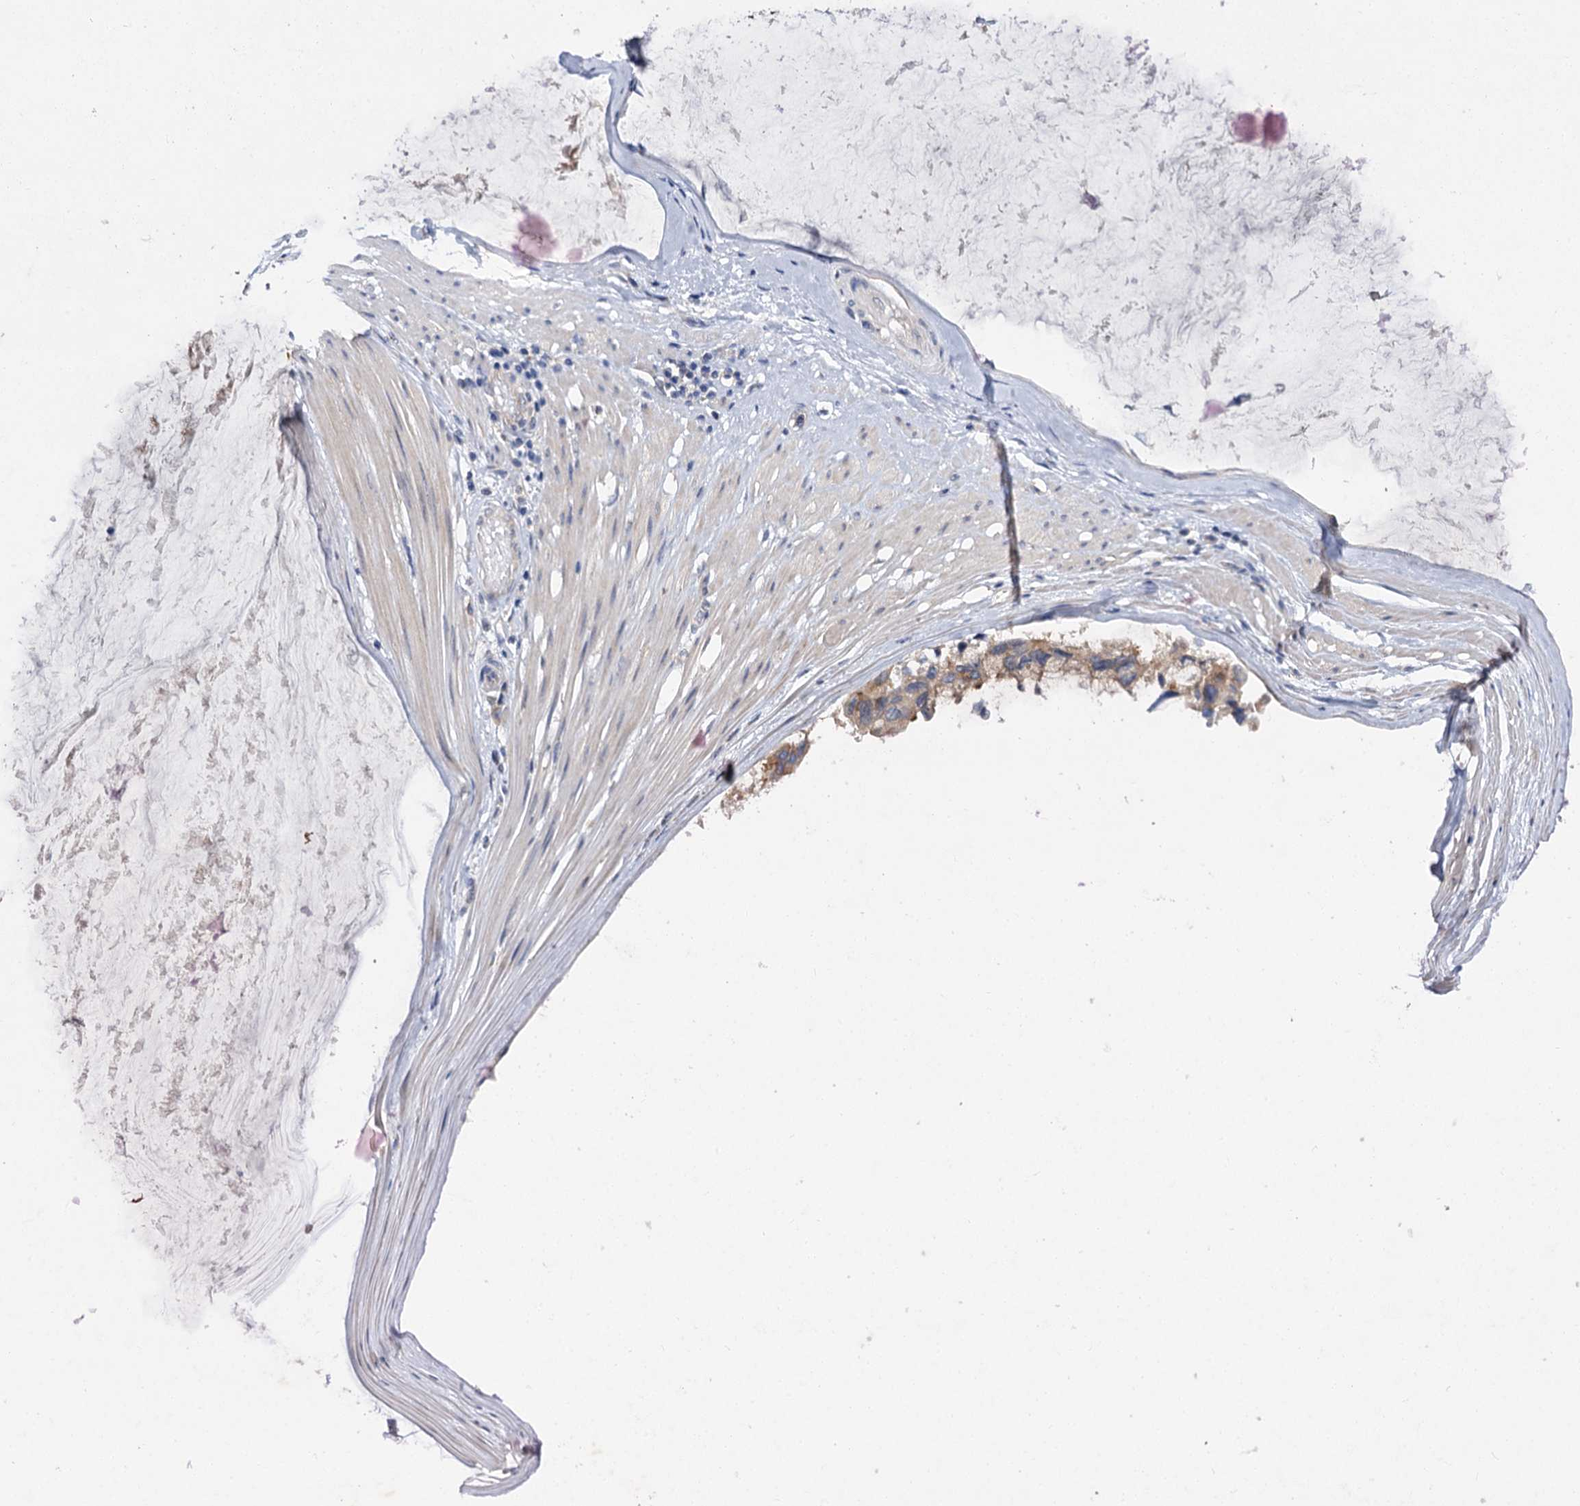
{"staining": {"intensity": "moderate", "quantity": ">75%", "location": "cytoplasmic/membranous"}, "tissue": "ovarian cancer", "cell_type": "Tumor cells", "image_type": "cancer", "snomed": [{"axis": "morphology", "description": "Cystadenocarcinoma, mucinous, NOS"}, {"axis": "topography", "description": "Ovary"}], "caption": "Ovarian cancer stained for a protein exhibits moderate cytoplasmic/membranous positivity in tumor cells.", "gene": "ATP9A", "patient": {"sex": "female", "age": 39}}